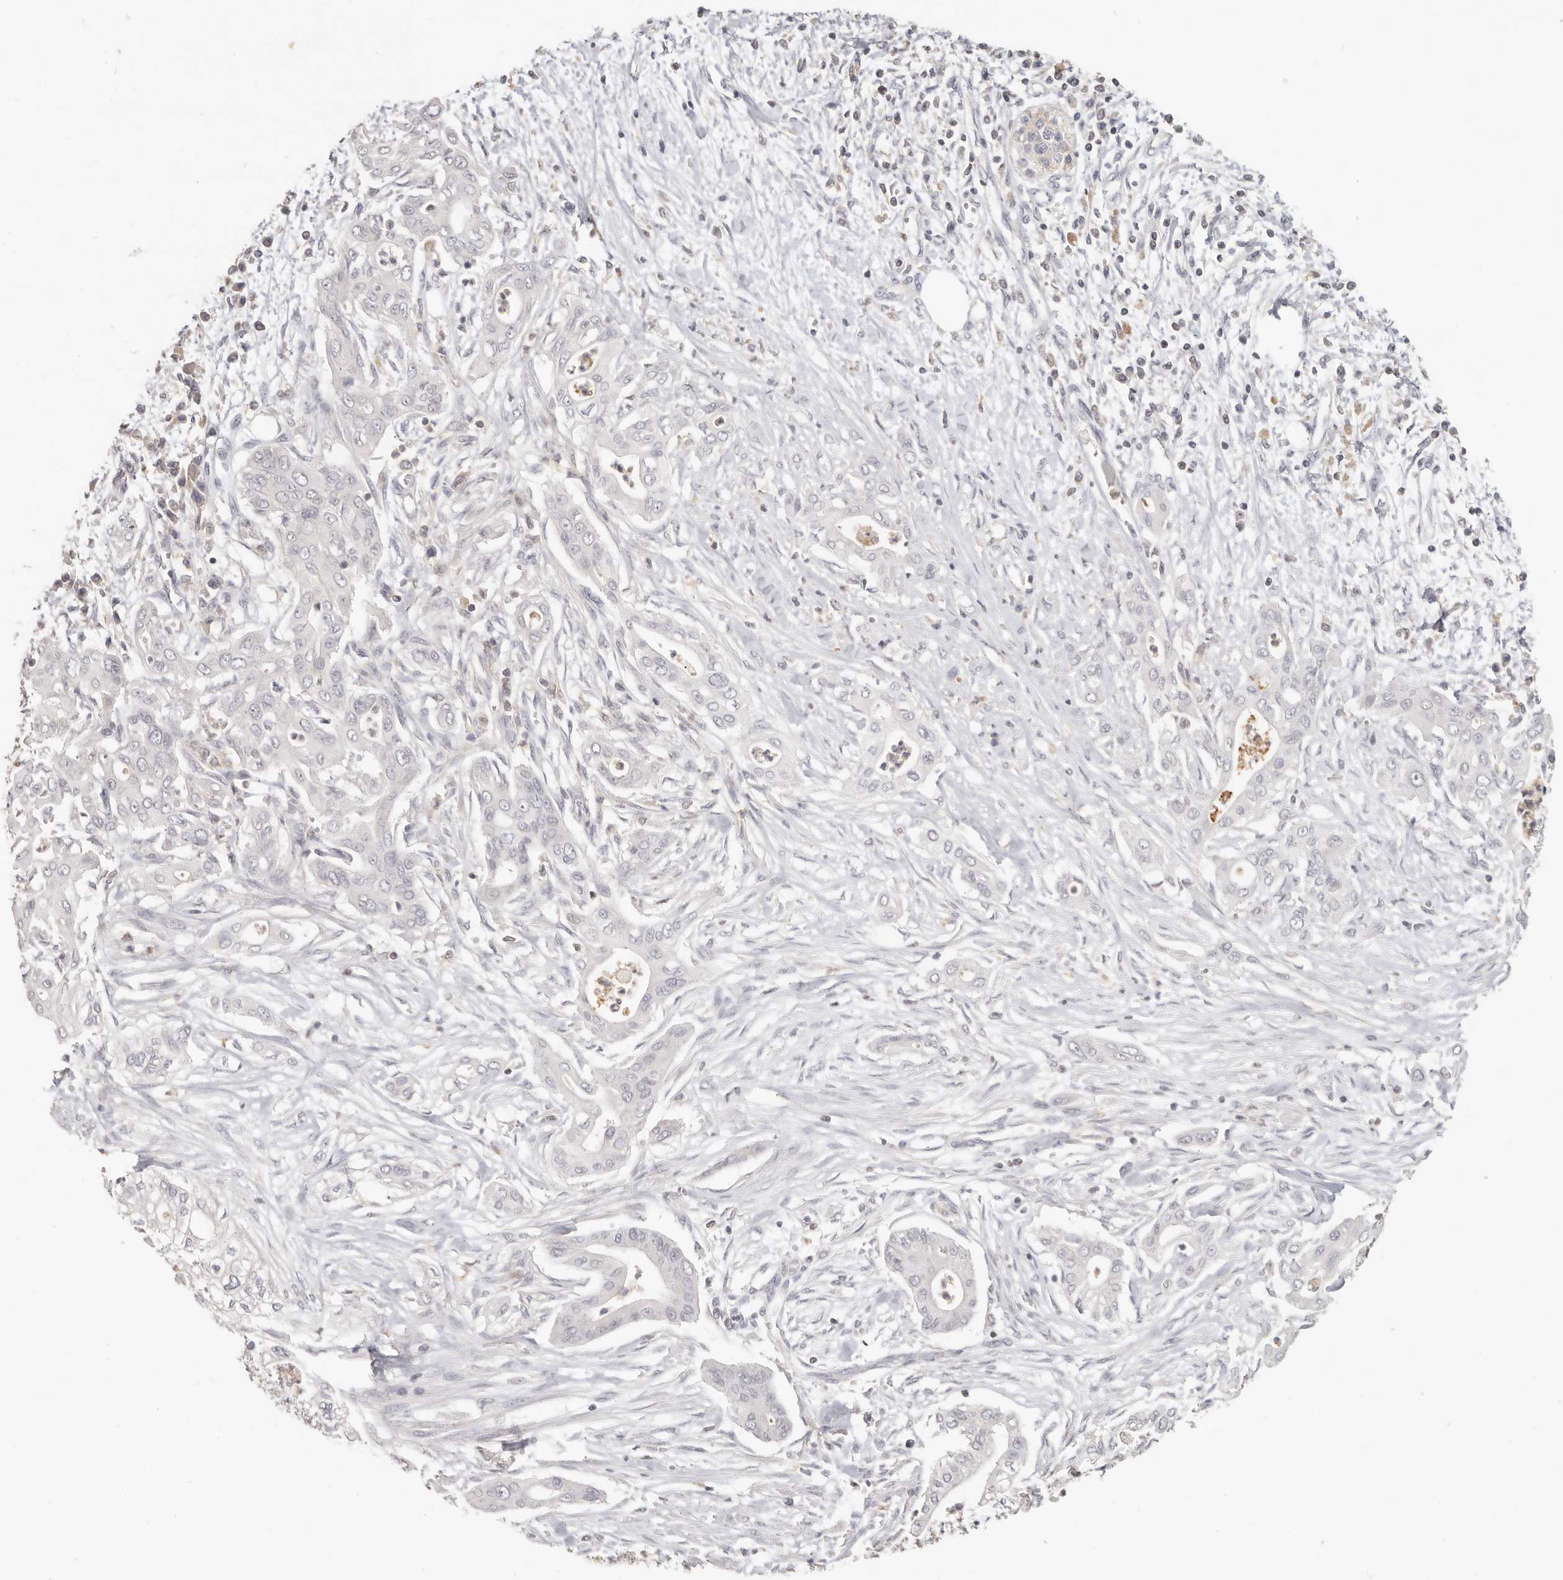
{"staining": {"intensity": "negative", "quantity": "none", "location": "none"}, "tissue": "pancreatic cancer", "cell_type": "Tumor cells", "image_type": "cancer", "snomed": [{"axis": "morphology", "description": "Adenocarcinoma, NOS"}, {"axis": "topography", "description": "Pancreas"}], "caption": "This image is of pancreatic adenocarcinoma stained with IHC to label a protein in brown with the nuclei are counter-stained blue. There is no positivity in tumor cells. Brightfield microscopy of immunohistochemistry (IHC) stained with DAB (brown) and hematoxylin (blue), captured at high magnification.", "gene": "CSK", "patient": {"sex": "male", "age": 58}}